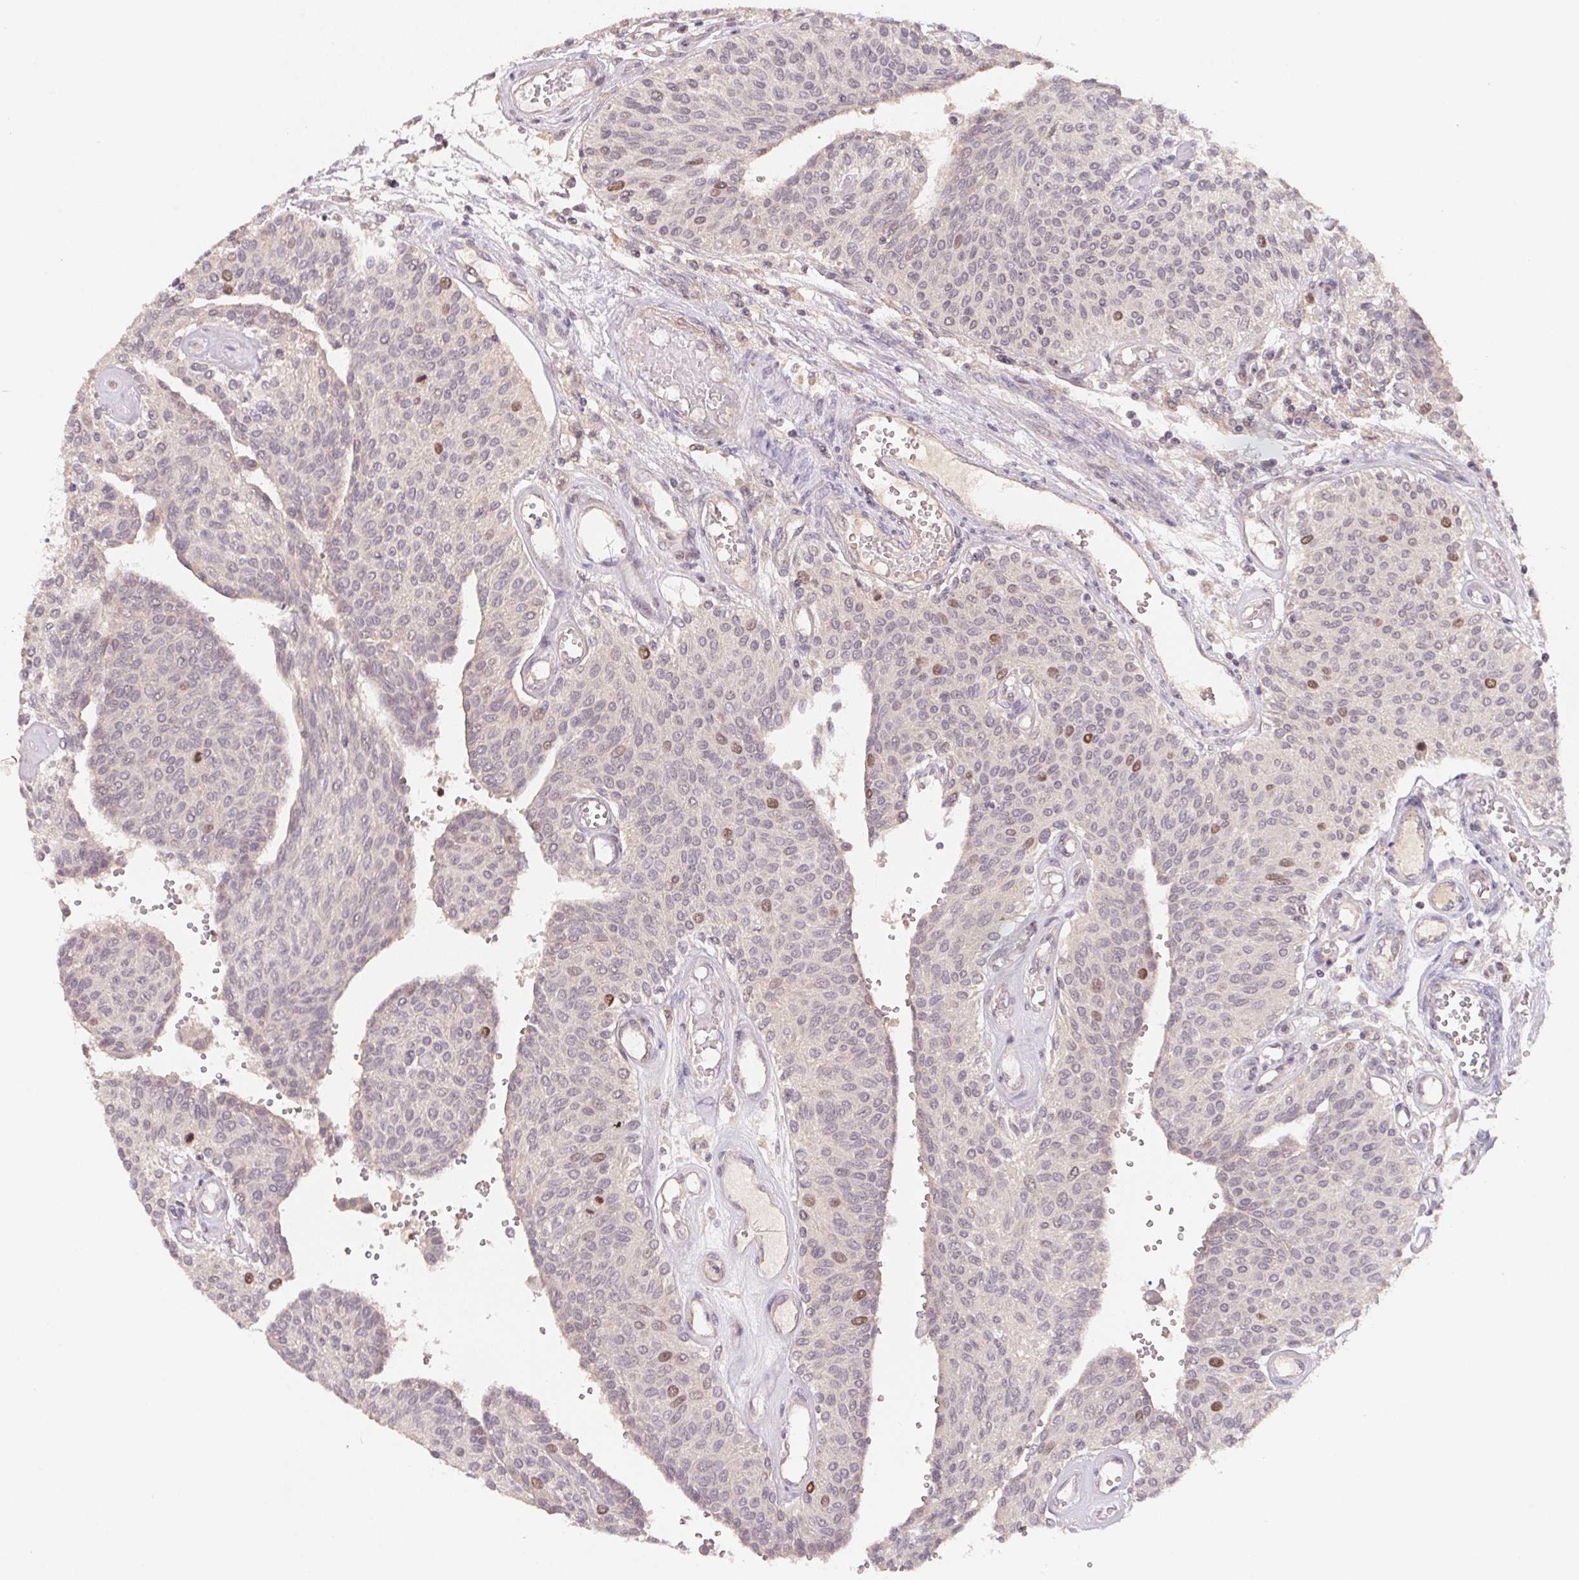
{"staining": {"intensity": "moderate", "quantity": "<25%", "location": "nuclear"}, "tissue": "urothelial cancer", "cell_type": "Tumor cells", "image_type": "cancer", "snomed": [{"axis": "morphology", "description": "Urothelial carcinoma, NOS"}, {"axis": "topography", "description": "Urinary bladder"}], "caption": "Brown immunohistochemical staining in human transitional cell carcinoma demonstrates moderate nuclear positivity in approximately <25% of tumor cells.", "gene": "KIFC1", "patient": {"sex": "male", "age": 55}}